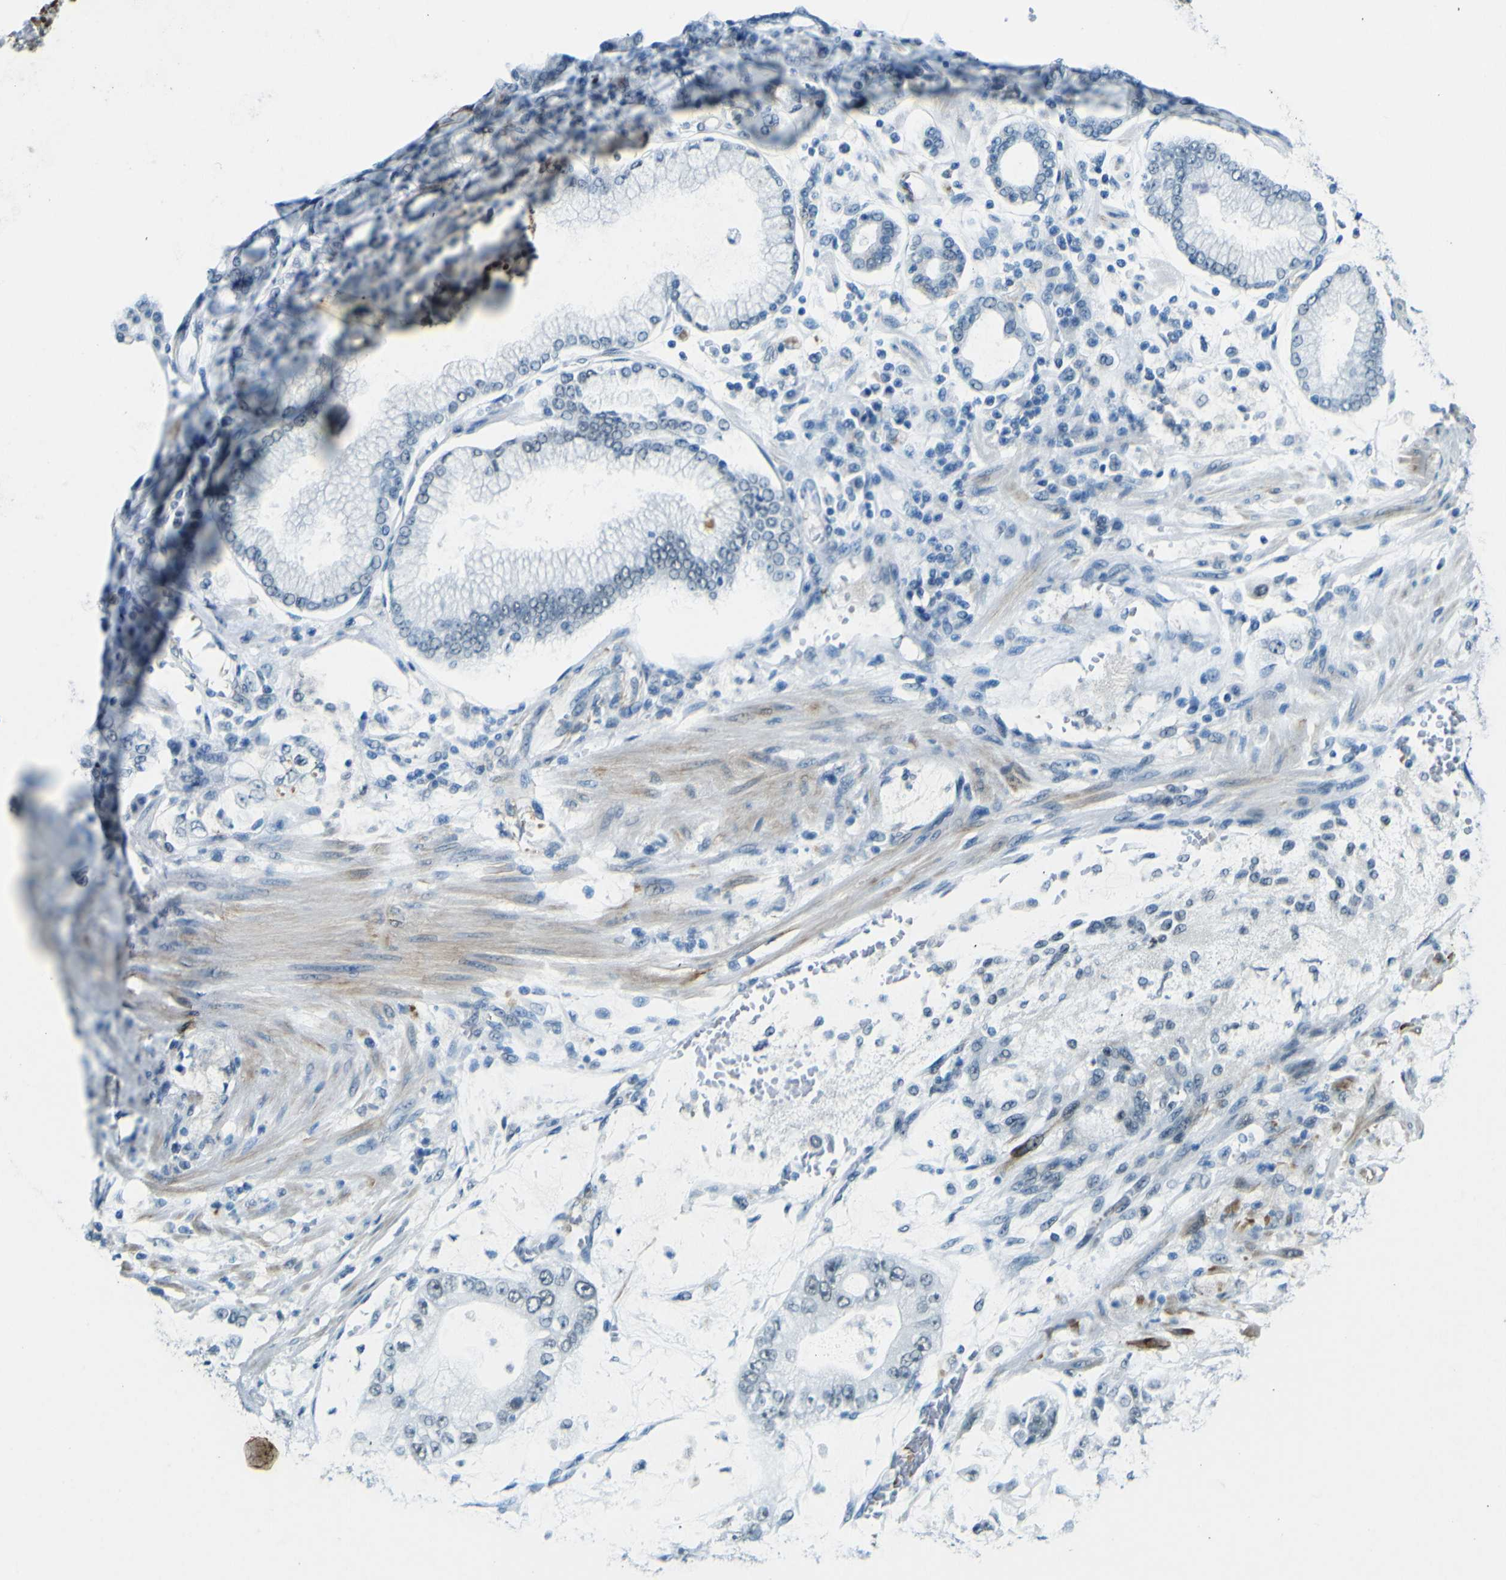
{"staining": {"intensity": "negative", "quantity": "none", "location": "none"}, "tissue": "stomach cancer", "cell_type": "Tumor cells", "image_type": "cancer", "snomed": [{"axis": "morphology", "description": "Adenocarcinoma, NOS"}, {"axis": "topography", "description": "Stomach"}], "caption": "This is an IHC photomicrograph of stomach cancer (adenocarcinoma). There is no positivity in tumor cells.", "gene": "CEBPG", "patient": {"sex": "male", "age": 76}}